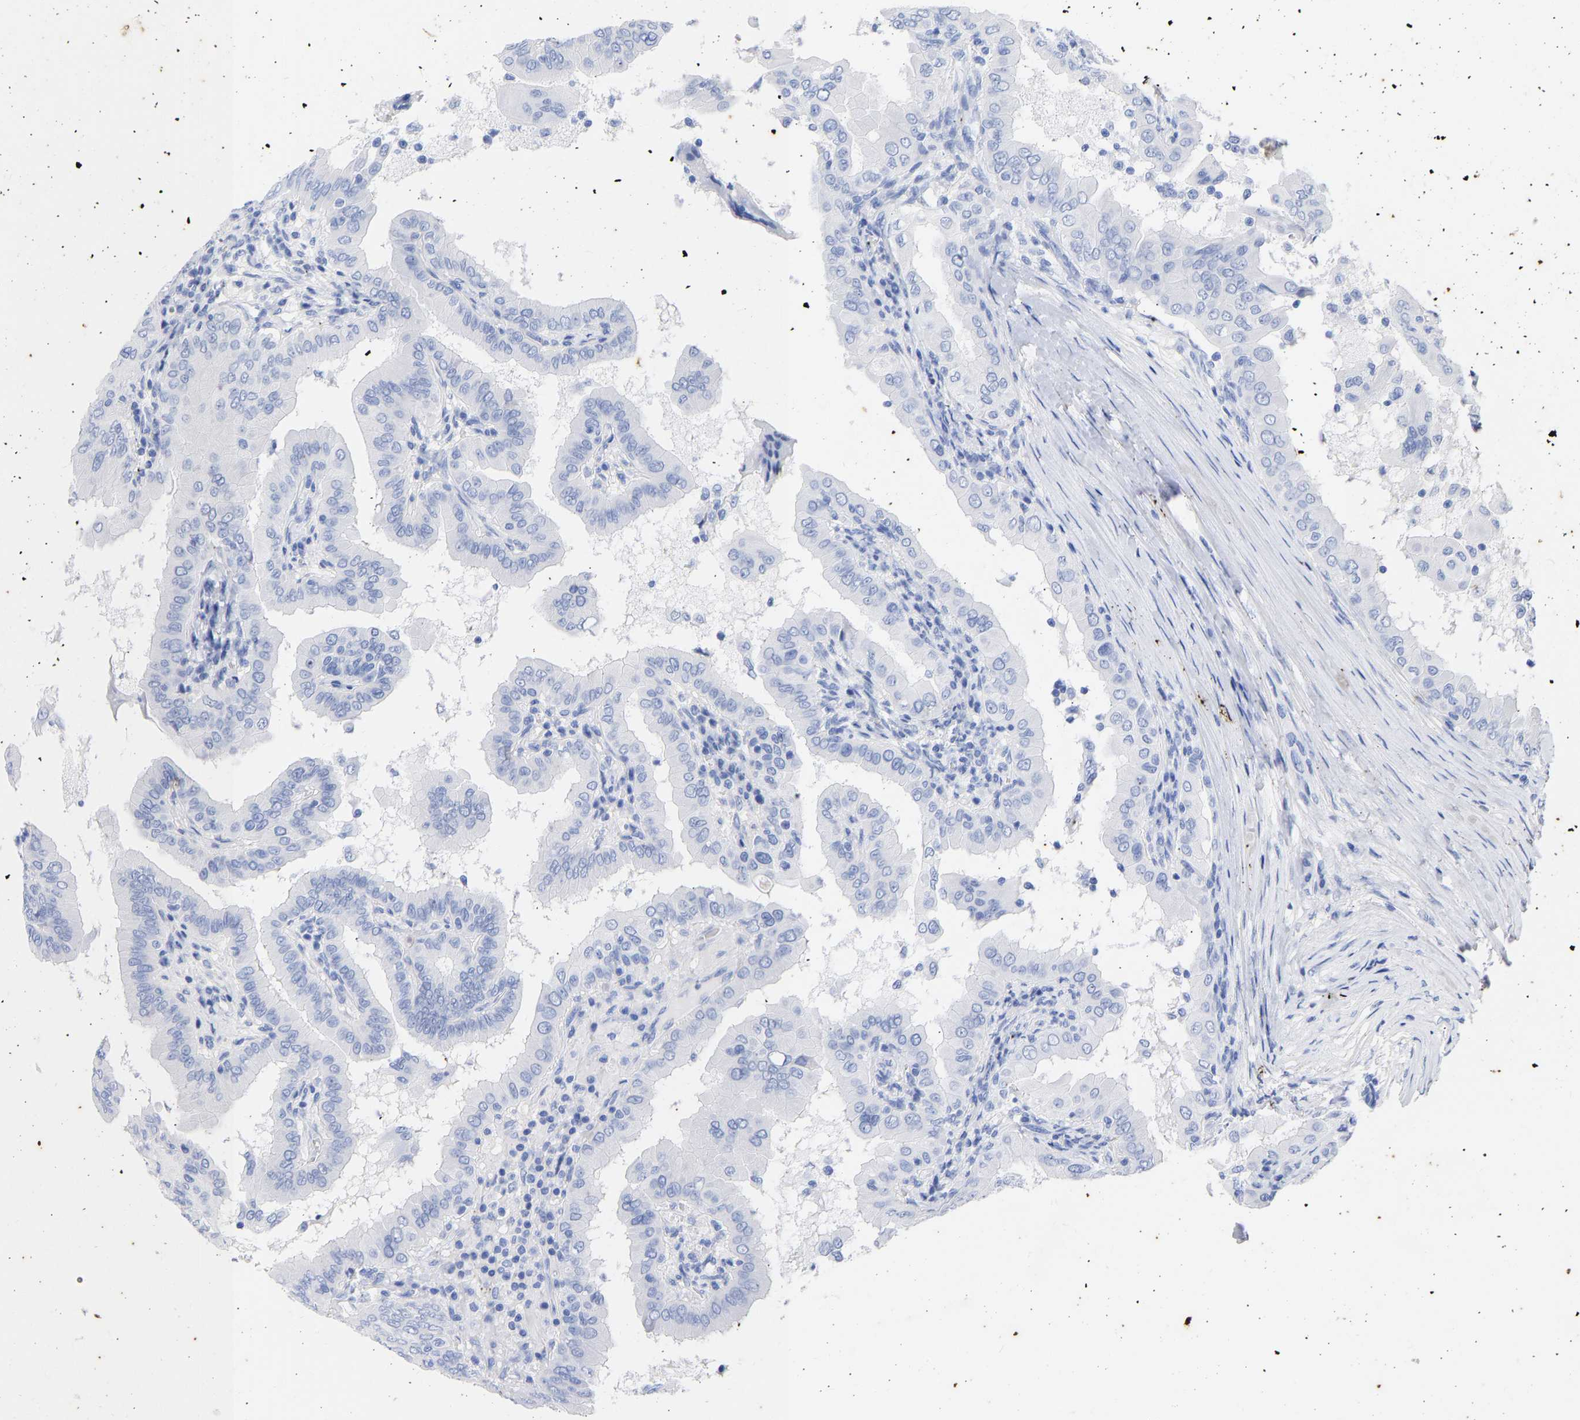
{"staining": {"intensity": "negative", "quantity": "none", "location": "none"}, "tissue": "thyroid cancer", "cell_type": "Tumor cells", "image_type": "cancer", "snomed": [{"axis": "morphology", "description": "Papillary adenocarcinoma, NOS"}, {"axis": "topography", "description": "Thyroid gland"}], "caption": "A photomicrograph of human papillary adenocarcinoma (thyroid) is negative for staining in tumor cells. Nuclei are stained in blue.", "gene": "KRT1", "patient": {"sex": "male", "age": 33}}